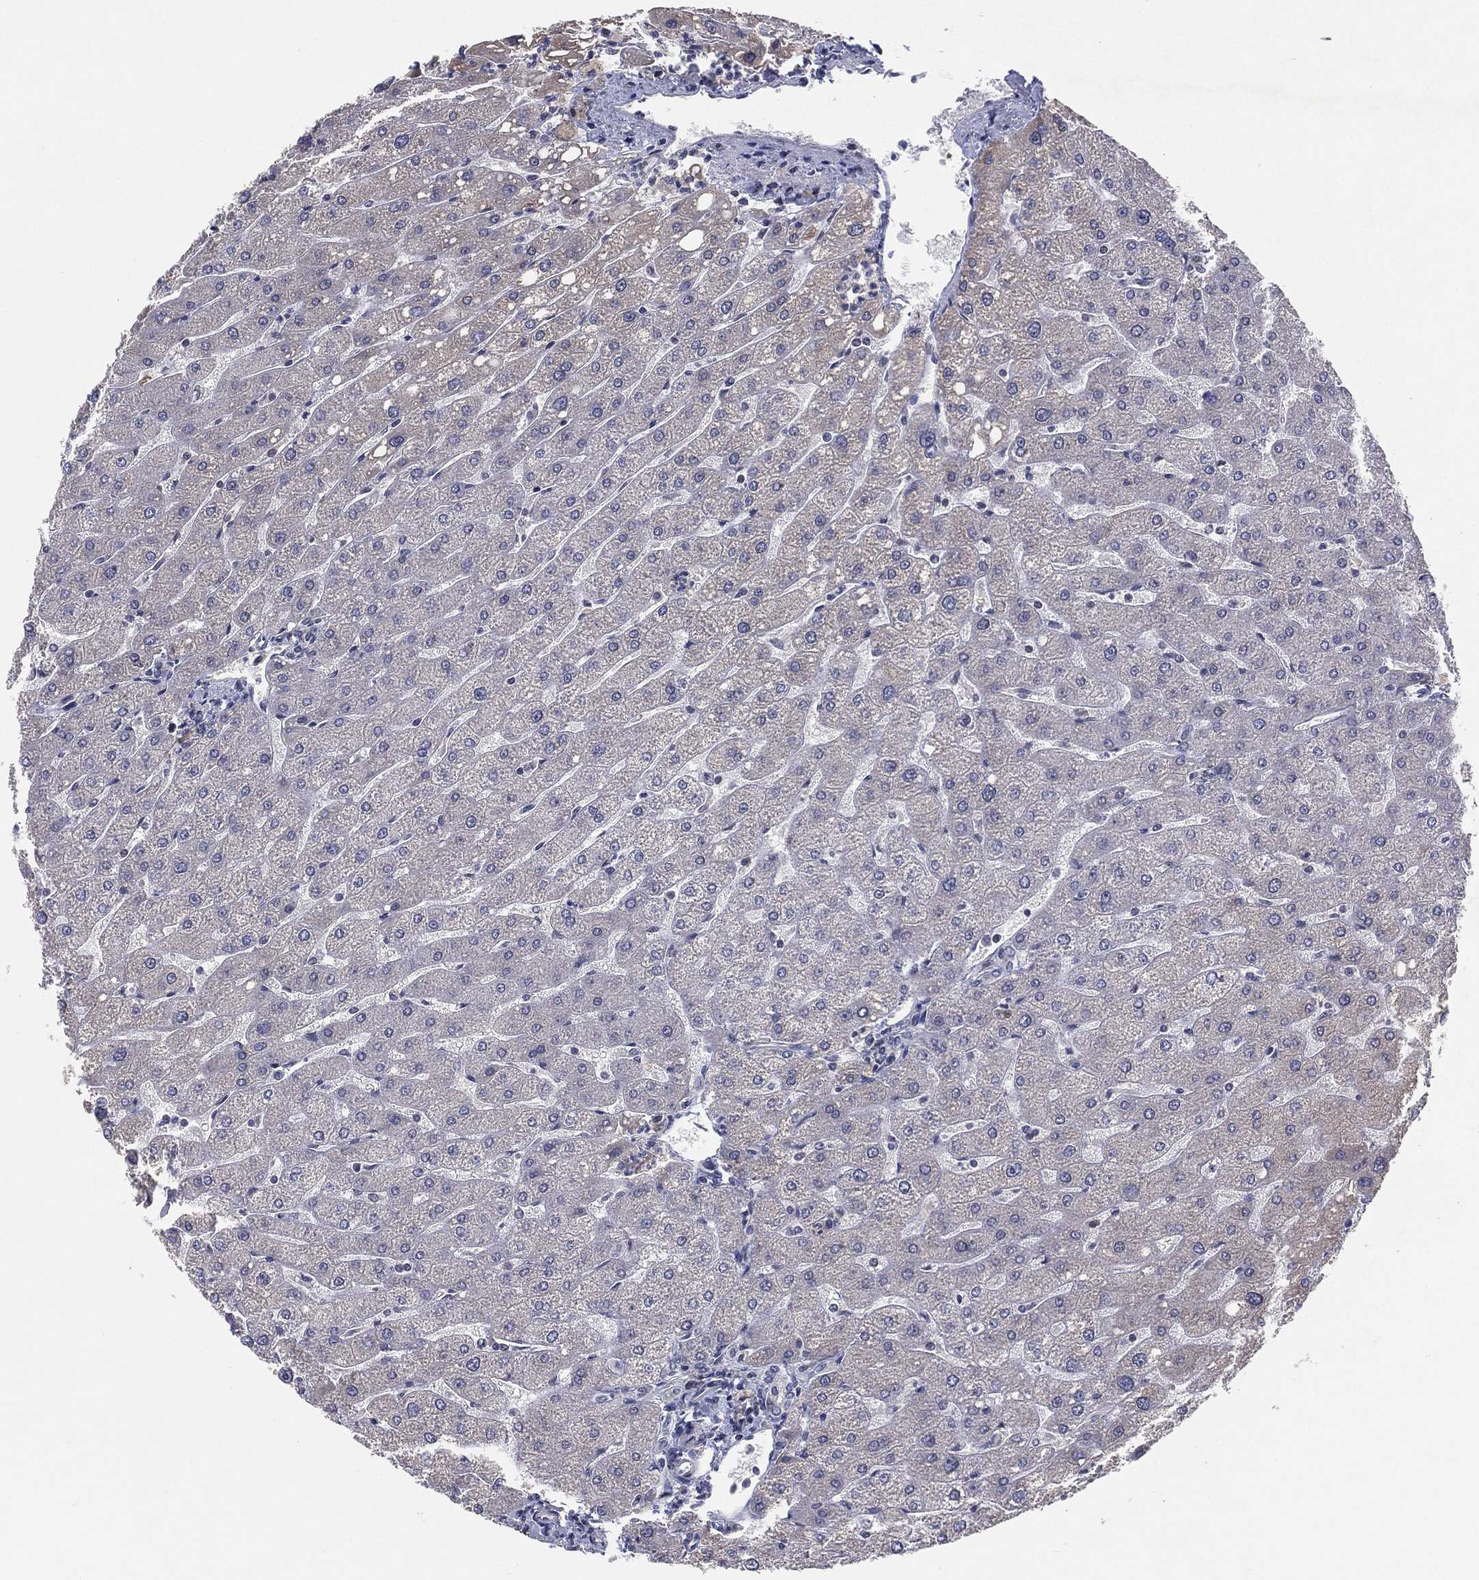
{"staining": {"intensity": "negative", "quantity": "none", "location": "none"}, "tissue": "liver", "cell_type": "Cholangiocytes", "image_type": "normal", "snomed": [{"axis": "morphology", "description": "Normal tissue, NOS"}, {"axis": "topography", "description": "Liver"}], "caption": "DAB (3,3'-diaminobenzidine) immunohistochemical staining of unremarkable liver demonstrates no significant expression in cholangiocytes.", "gene": "DGCR8", "patient": {"sex": "male", "age": 67}}